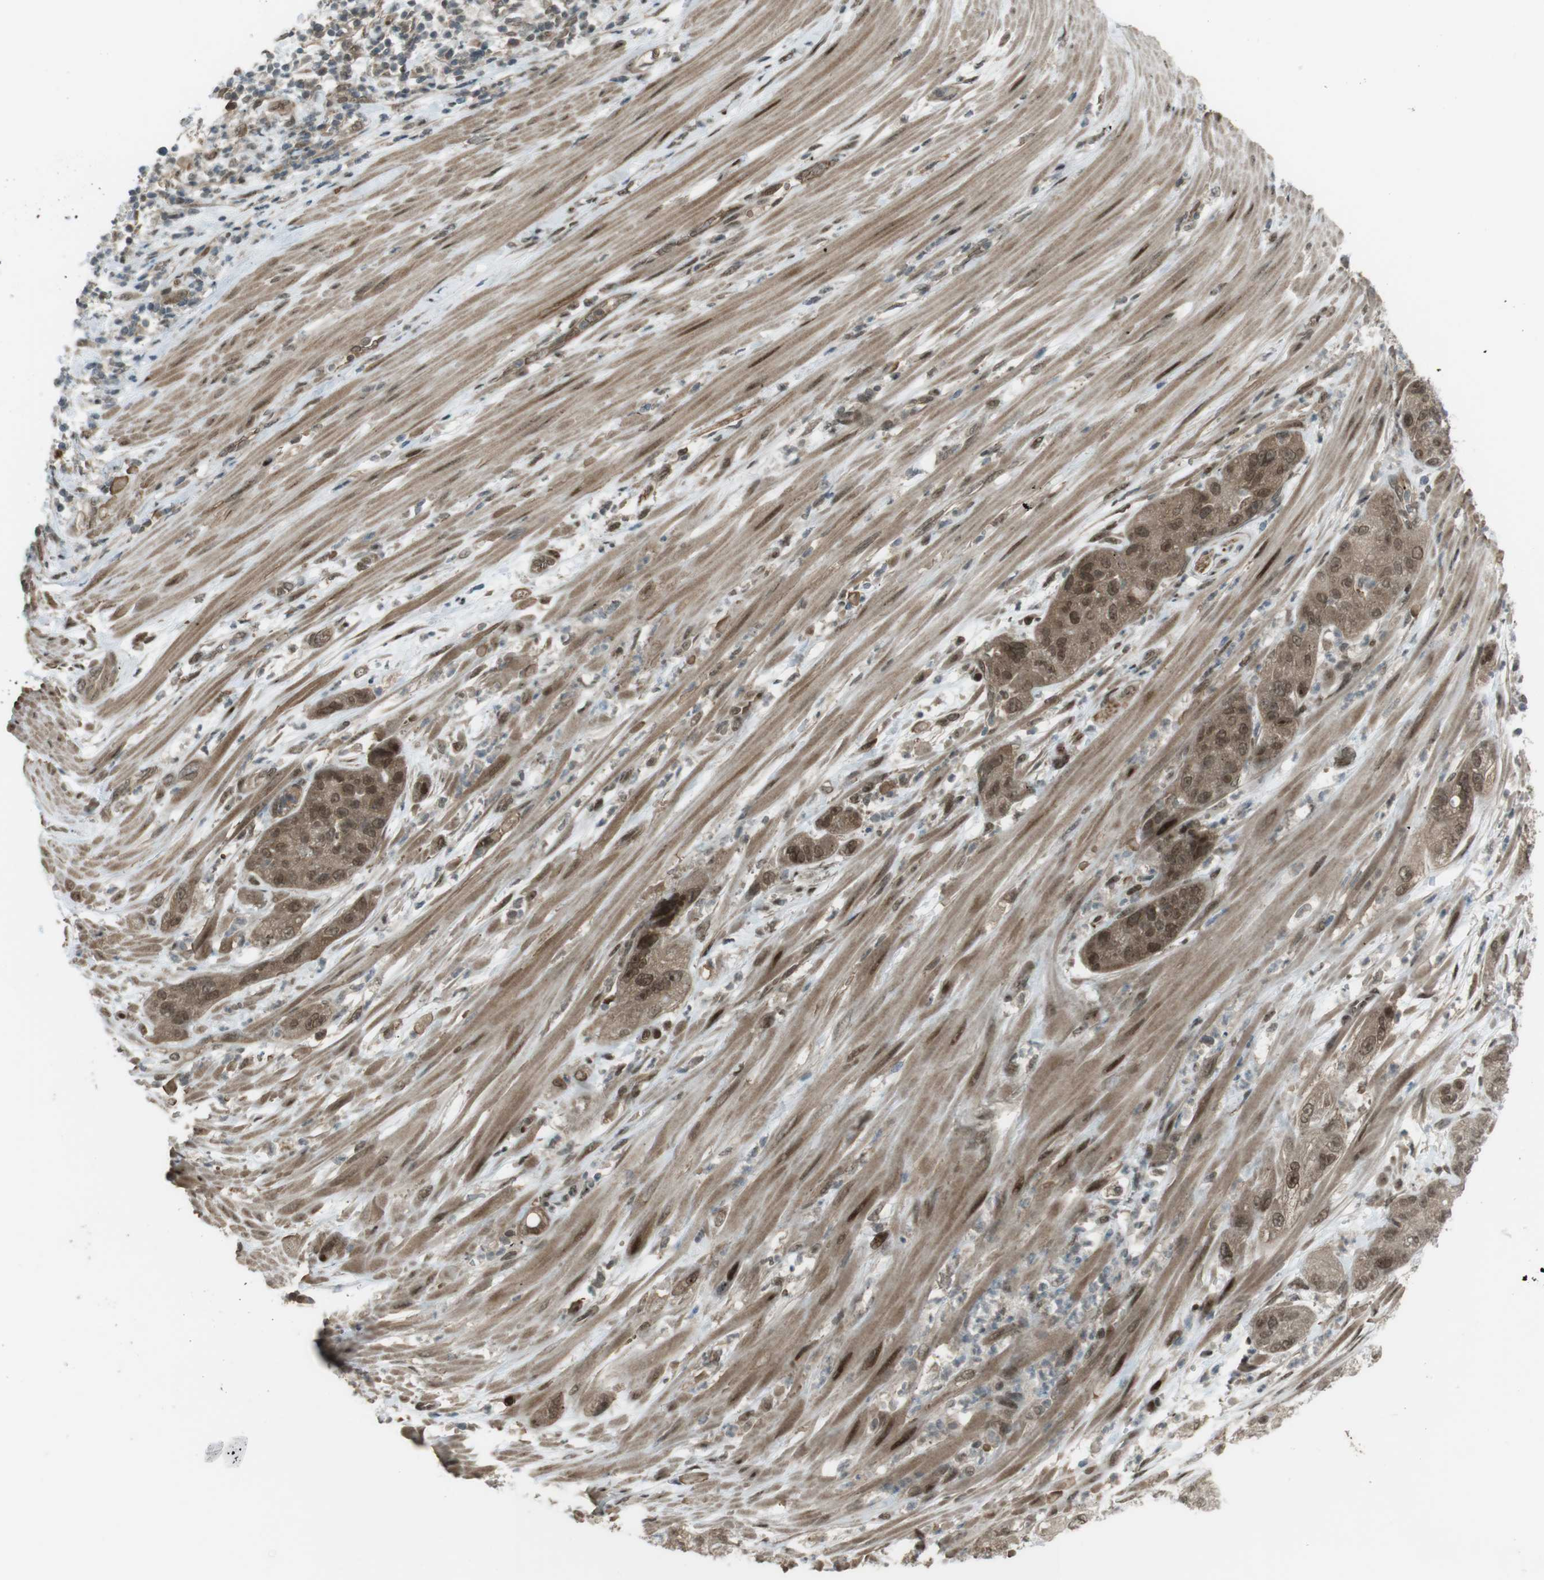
{"staining": {"intensity": "moderate", "quantity": ">75%", "location": "cytoplasmic/membranous,nuclear"}, "tissue": "pancreatic cancer", "cell_type": "Tumor cells", "image_type": "cancer", "snomed": [{"axis": "morphology", "description": "Adenocarcinoma, NOS"}, {"axis": "topography", "description": "Pancreas"}], "caption": "DAB immunohistochemical staining of pancreatic cancer reveals moderate cytoplasmic/membranous and nuclear protein expression in about >75% of tumor cells. (brown staining indicates protein expression, while blue staining denotes nuclei).", "gene": "SLITRK5", "patient": {"sex": "female", "age": 78}}